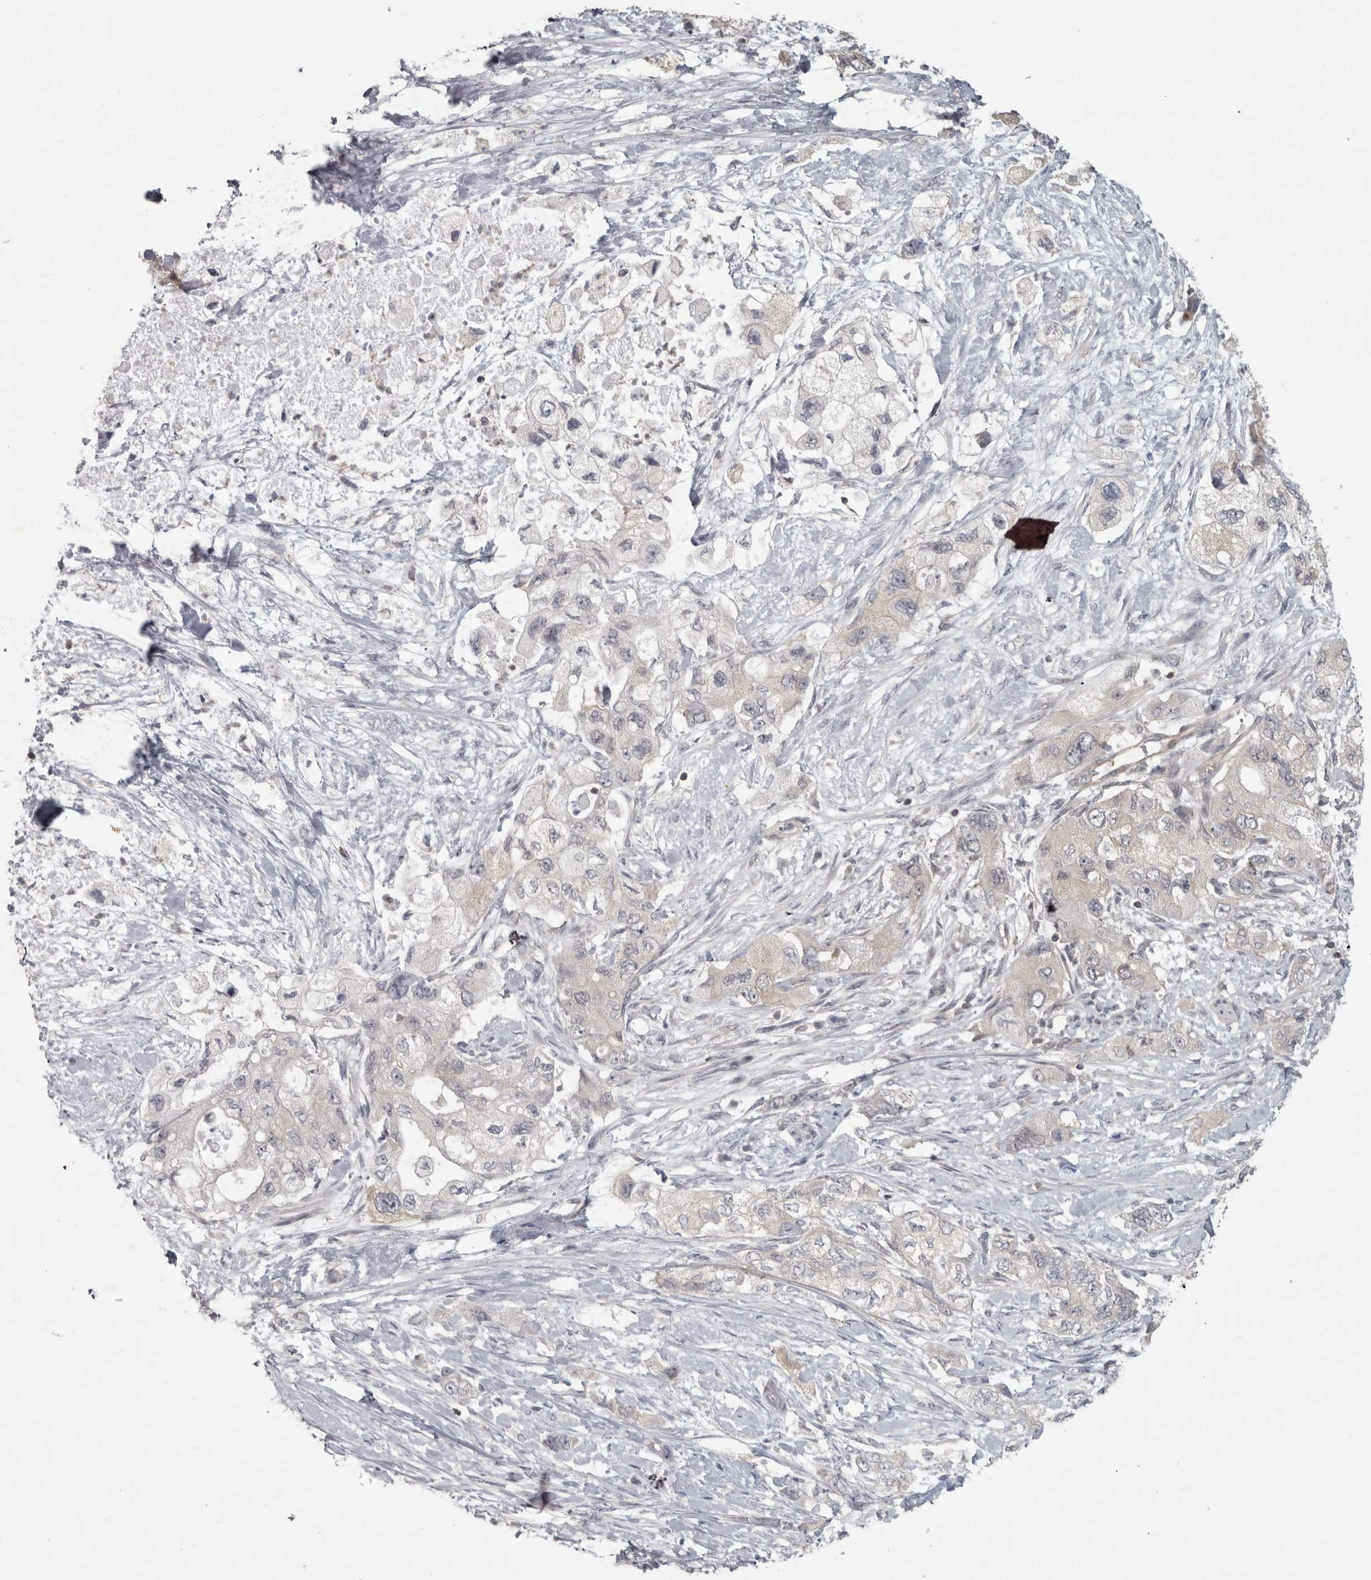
{"staining": {"intensity": "negative", "quantity": "none", "location": "none"}, "tissue": "pancreatic cancer", "cell_type": "Tumor cells", "image_type": "cancer", "snomed": [{"axis": "morphology", "description": "Adenocarcinoma, NOS"}, {"axis": "topography", "description": "Pancreas"}], "caption": "DAB (3,3'-diaminobenzidine) immunohistochemical staining of human pancreatic cancer shows no significant expression in tumor cells.", "gene": "PPP1R12B", "patient": {"sex": "female", "age": 73}}